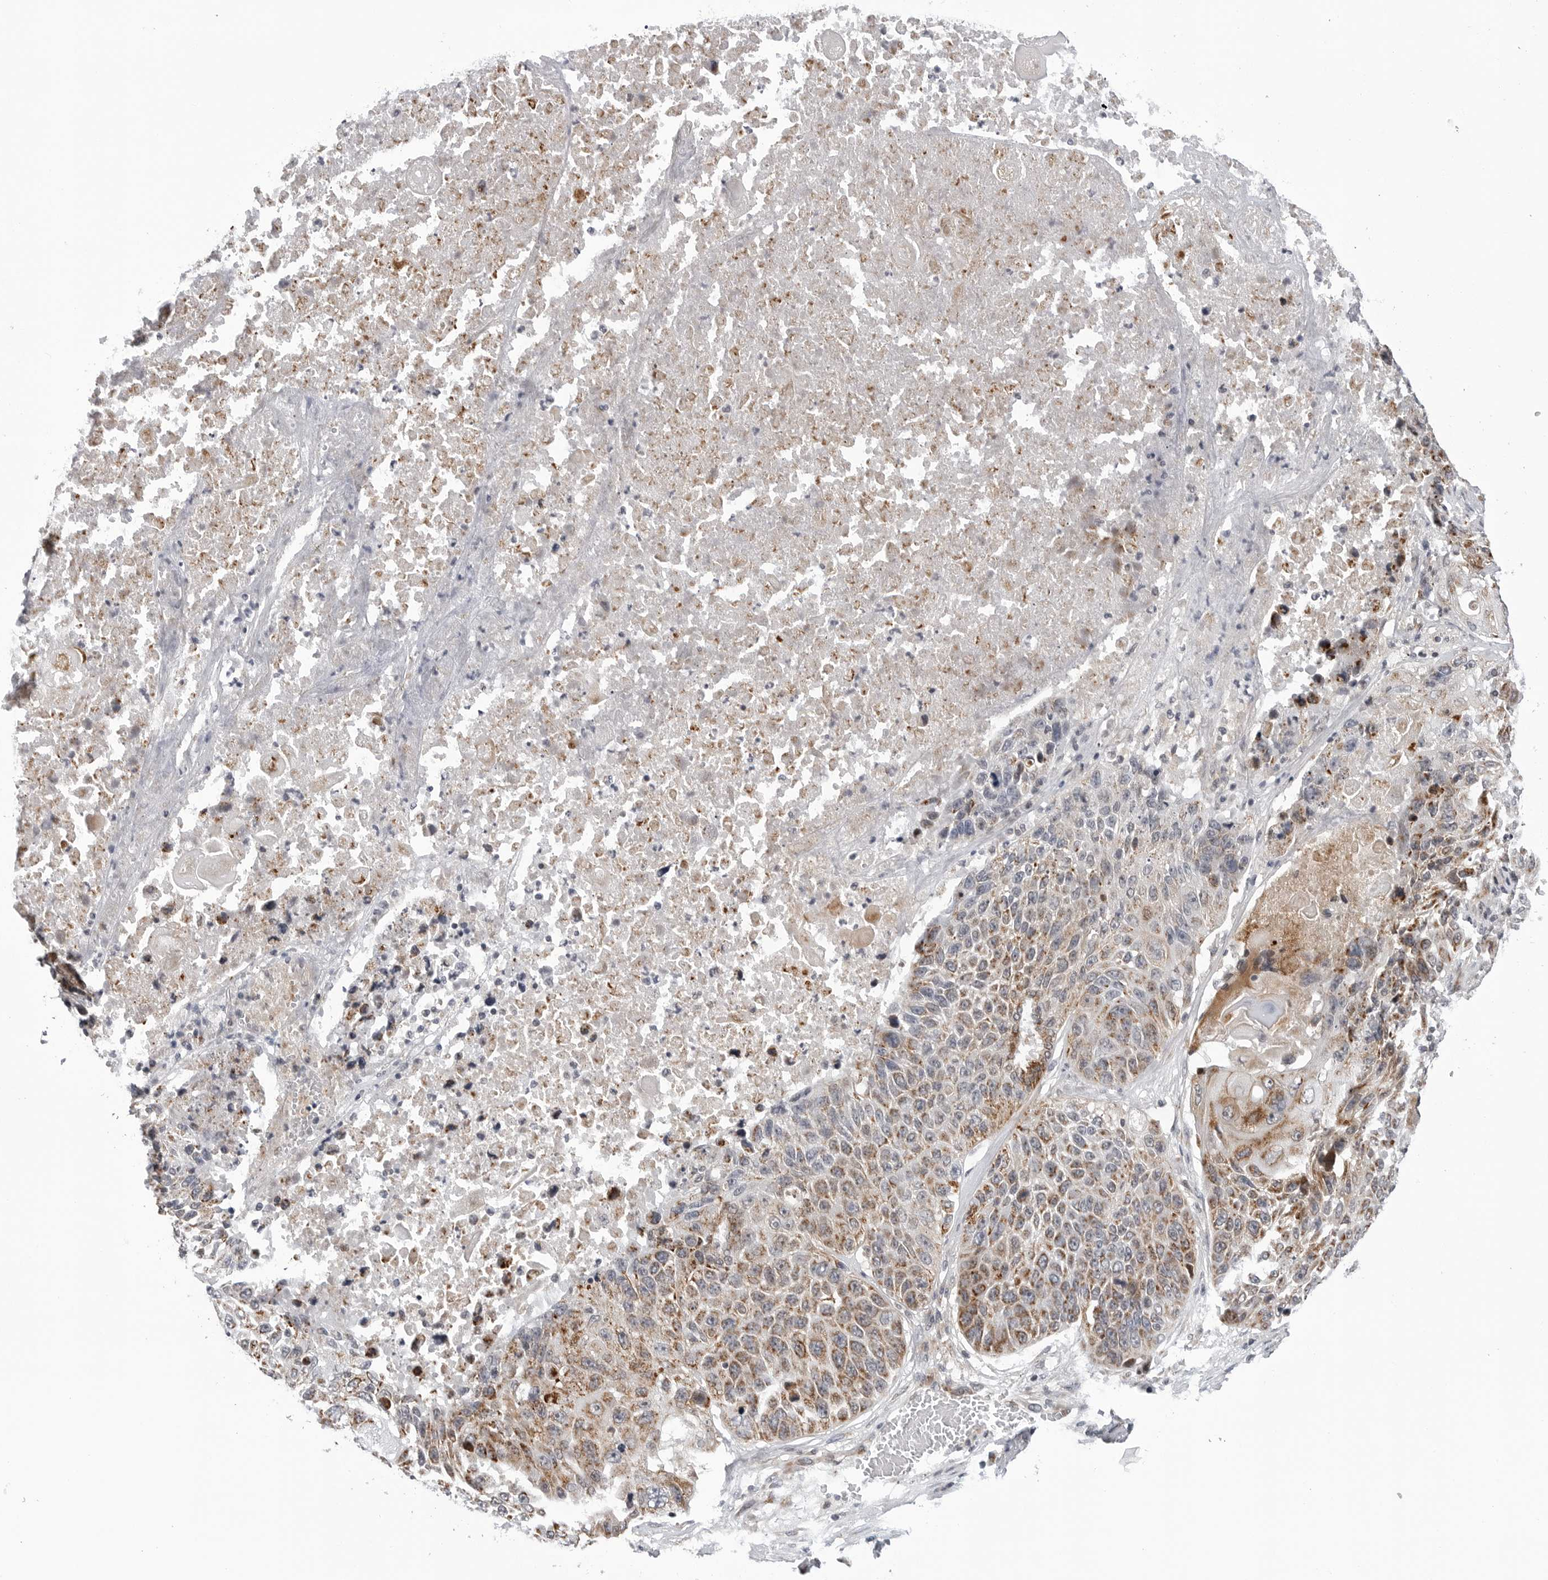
{"staining": {"intensity": "moderate", "quantity": ">75%", "location": "cytoplasmic/membranous"}, "tissue": "lung cancer", "cell_type": "Tumor cells", "image_type": "cancer", "snomed": [{"axis": "morphology", "description": "Squamous cell carcinoma, NOS"}, {"axis": "topography", "description": "Lung"}], "caption": "High-magnification brightfield microscopy of lung squamous cell carcinoma stained with DAB (3,3'-diaminobenzidine) (brown) and counterstained with hematoxylin (blue). tumor cells exhibit moderate cytoplasmic/membranous positivity is present in about>75% of cells.", "gene": "CDK20", "patient": {"sex": "male", "age": 61}}